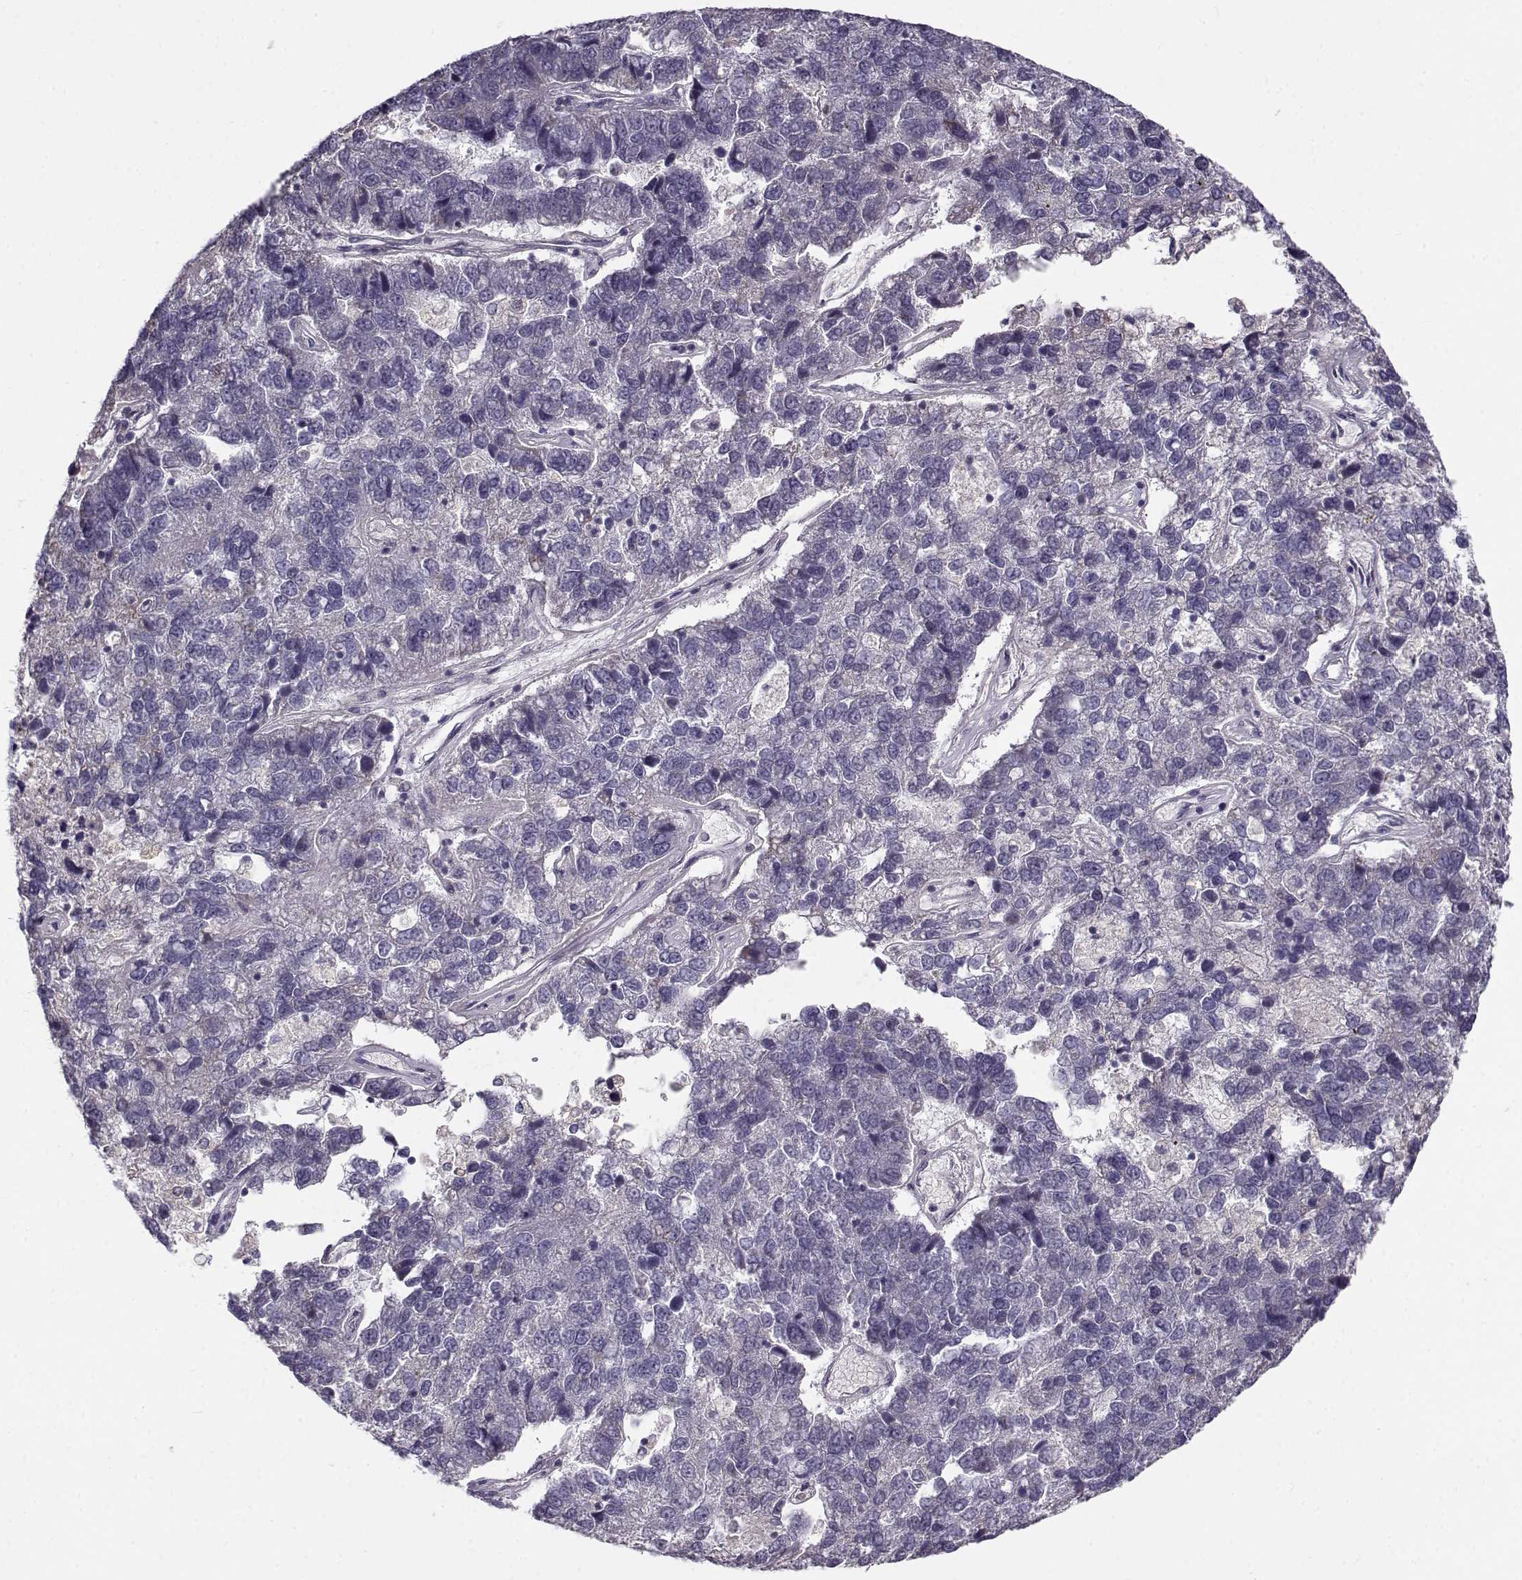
{"staining": {"intensity": "negative", "quantity": "none", "location": "none"}, "tissue": "pancreatic cancer", "cell_type": "Tumor cells", "image_type": "cancer", "snomed": [{"axis": "morphology", "description": "Adenocarcinoma, NOS"}, {"axis": "topography", "description": "Pancreas"}], "caption": "Immunohistochemical staining of human pancreatic cancer exhibits no significant expression in tumor cells. The staining was performed using DAB to visualize the protein expression in brown, while the nuclei were stained in blue with hematoxylin (Magnification: 20x).", "gene": "SLC4A5", "patient": {"sex": "female", "age": 61}}